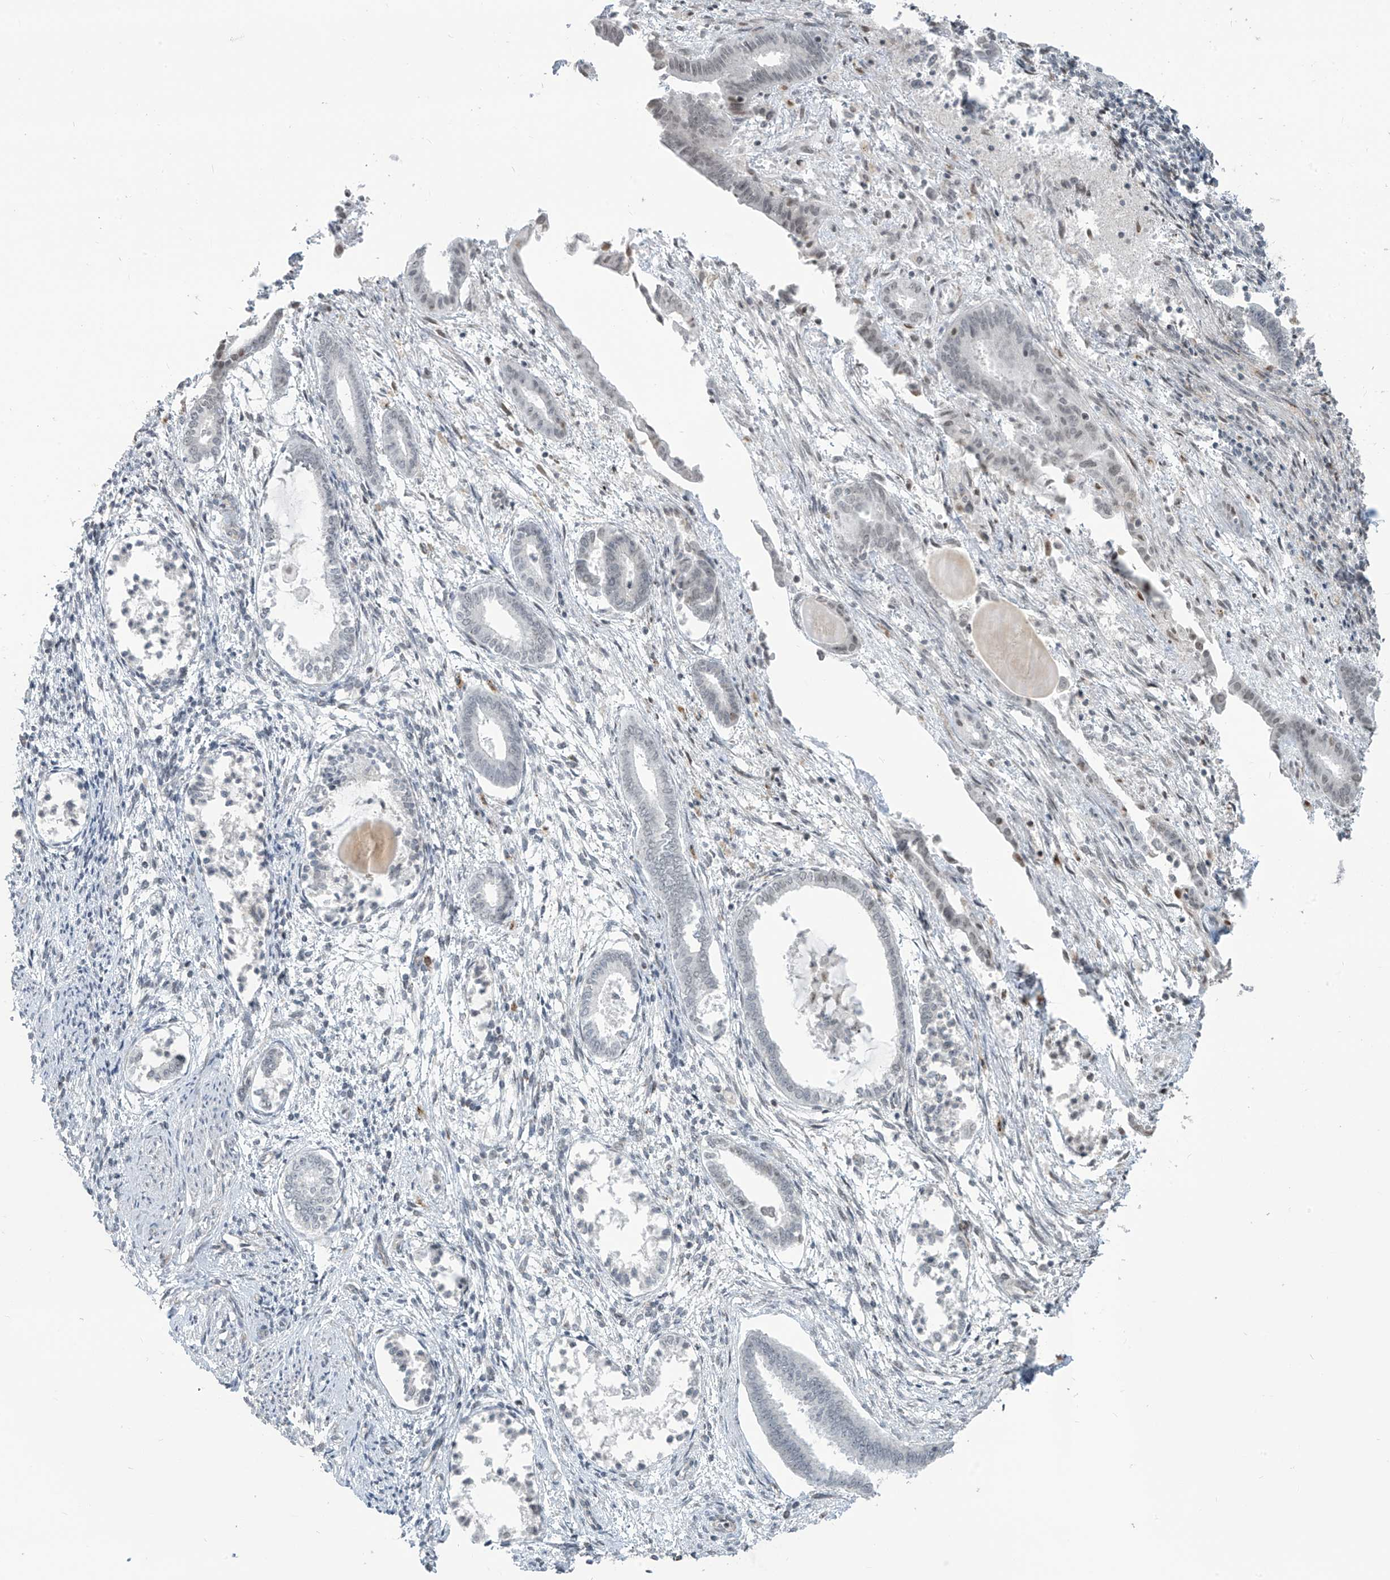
{"staining": {"intensity": "negative", "quantity": "none", "location": "none"}, "tissue": "endometrium", "cell_type": "Cells in endometrial stroma", "image_type": "normal", "snomed": [{"axis": "morphology", "description": "Normal tissue, NOS"}, {"axis": "topography", "description": "Endometrium"}], "caption": "Immunohistochemical staining of benign endometrium demonstrates no significant expression in cells in endometrial stroma.", "gene": "METAP1D", "patient": {"sex": "female", "age": 56}}